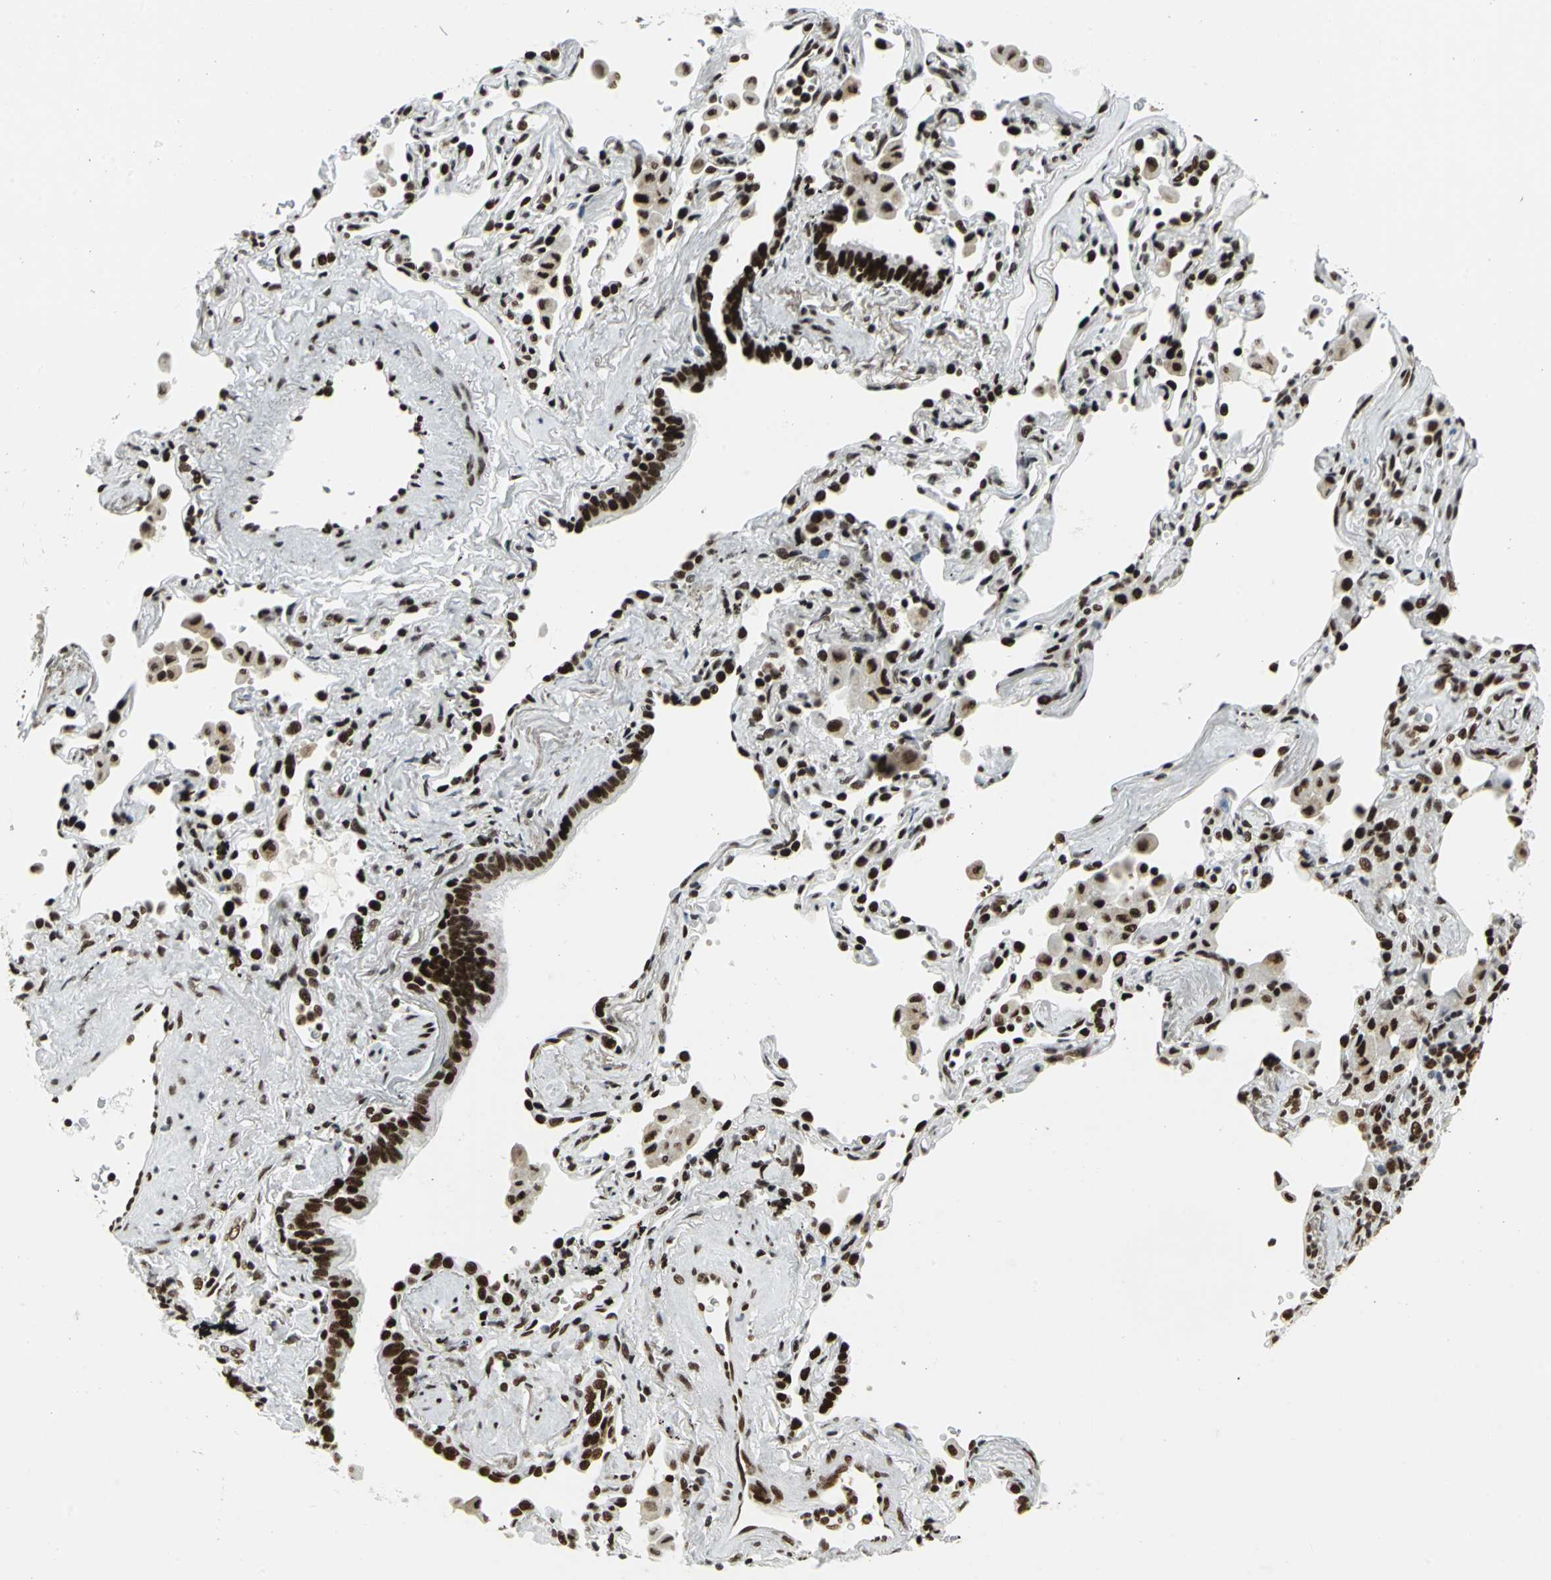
{"staining": {"intensity": "strong", "quantity": ">75%", "location": "nuclear"}, "tissue": "lung cancer", "cell_type": "Tumor cells", "image_type": "cancer", "snomed": [{"axis": "morphology", "description": "Squamous cell carcinoma, NOS"}, {"axis": "topography", "description": "Lung"}], "caption": "The histopathology image demonstrates staining of lung cancer (squamous cell carcinoma), revealing strong nuclear protein staining (brown color) within tumor cells. (Brightfield microscopy of DAB IHC at high magnification).", "gene": "SMARCA4", "patient": {"sex": "female", "age": 67}}